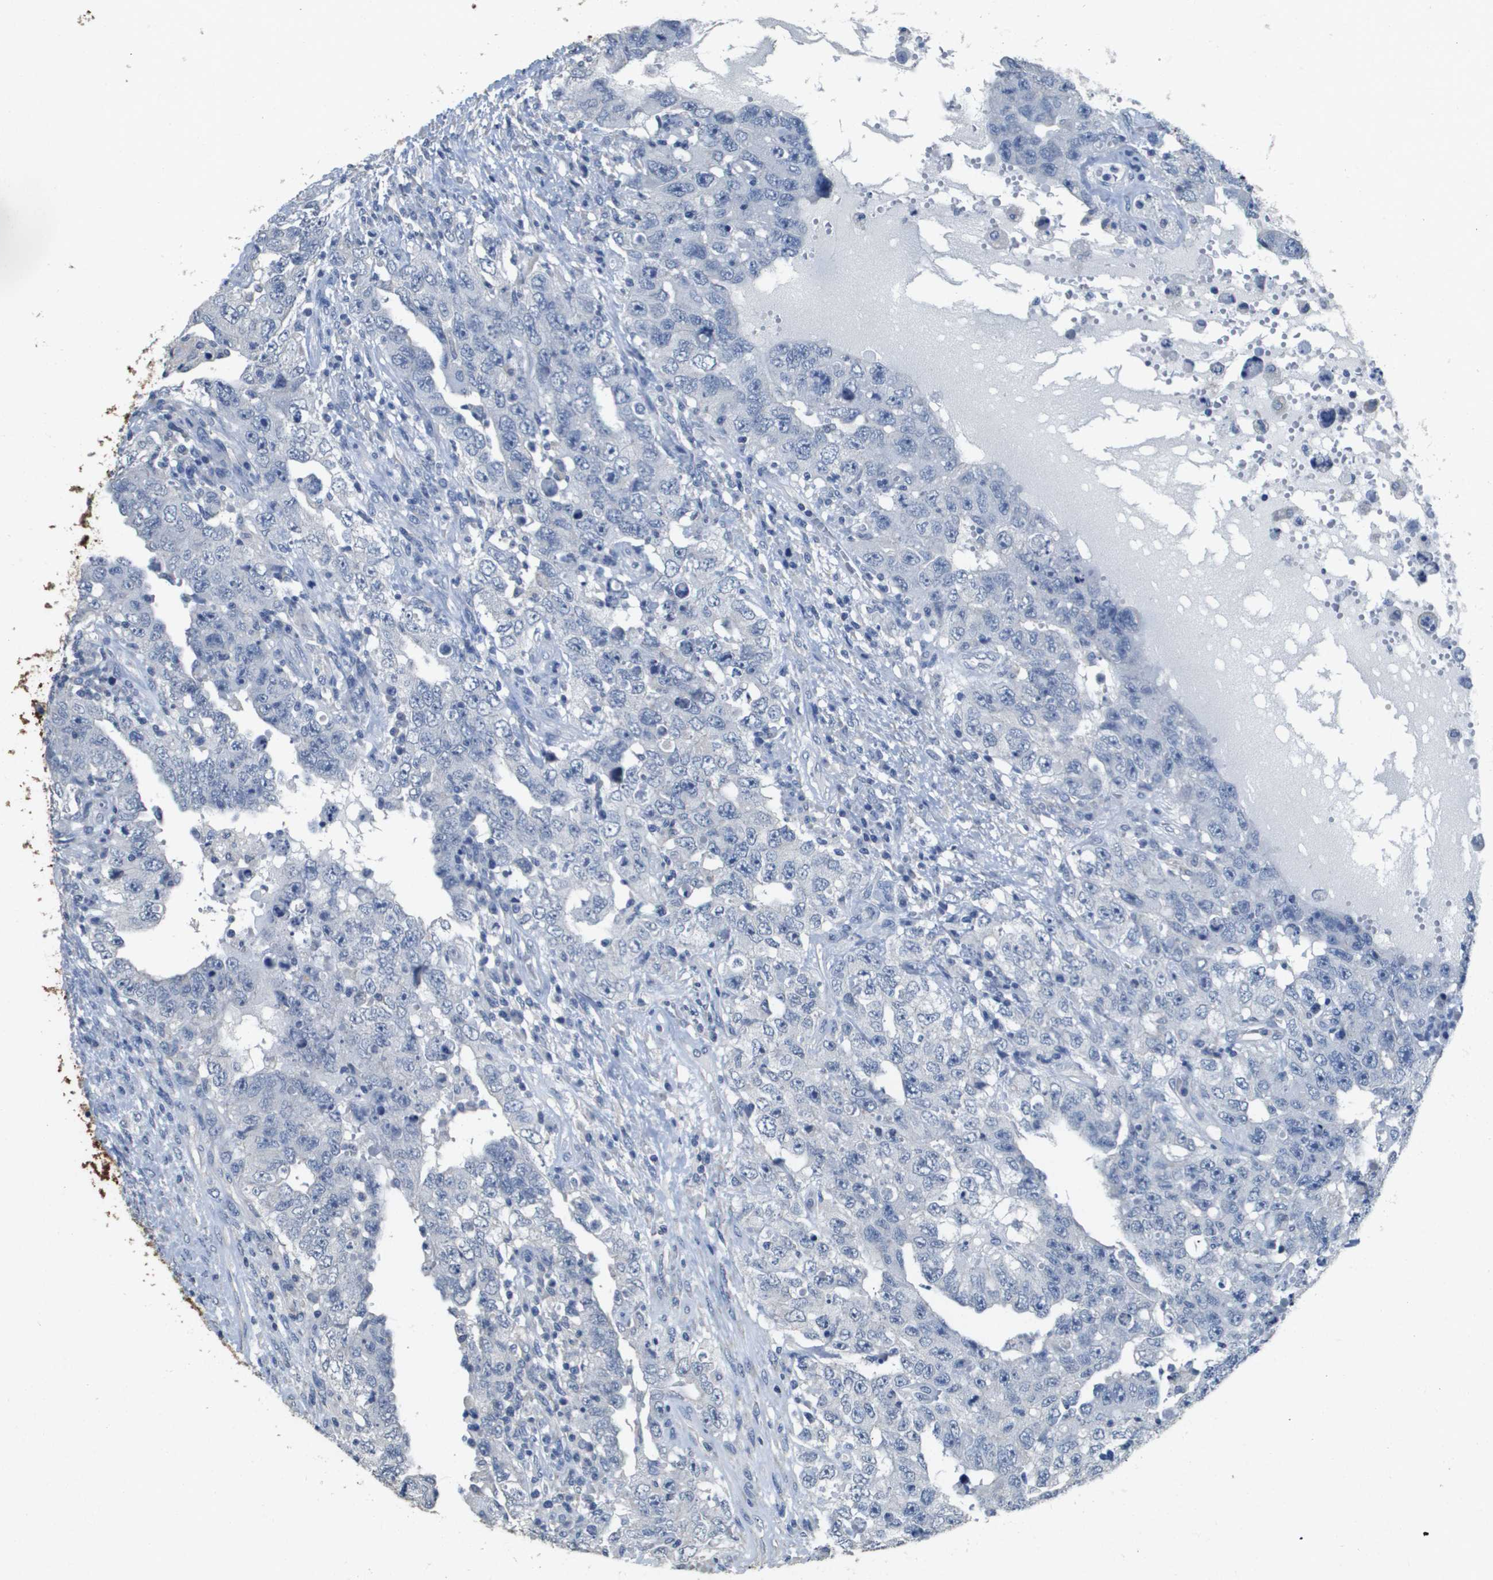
{"staining": {"intensity": "negative", "quantity": "none", "location": "none"}, "tissue": "testis cancer", "cell_type": "Tumor cells", "image_type": "cancer", "snomed": [{"axis": "morphology", "description": "Carcinoma, Embryonal, NOS"}, {"axis": "topography", "description": "Testis"}], "caption": "IHC of human testis cancer (embryonal carcinoma) shows no positivity in tumor cells. (DAB immunohistochemistry (IHC) with hematoxylin counter stain).", "gene": "MT3", "patient": {"sex": "male", "age": 26}}